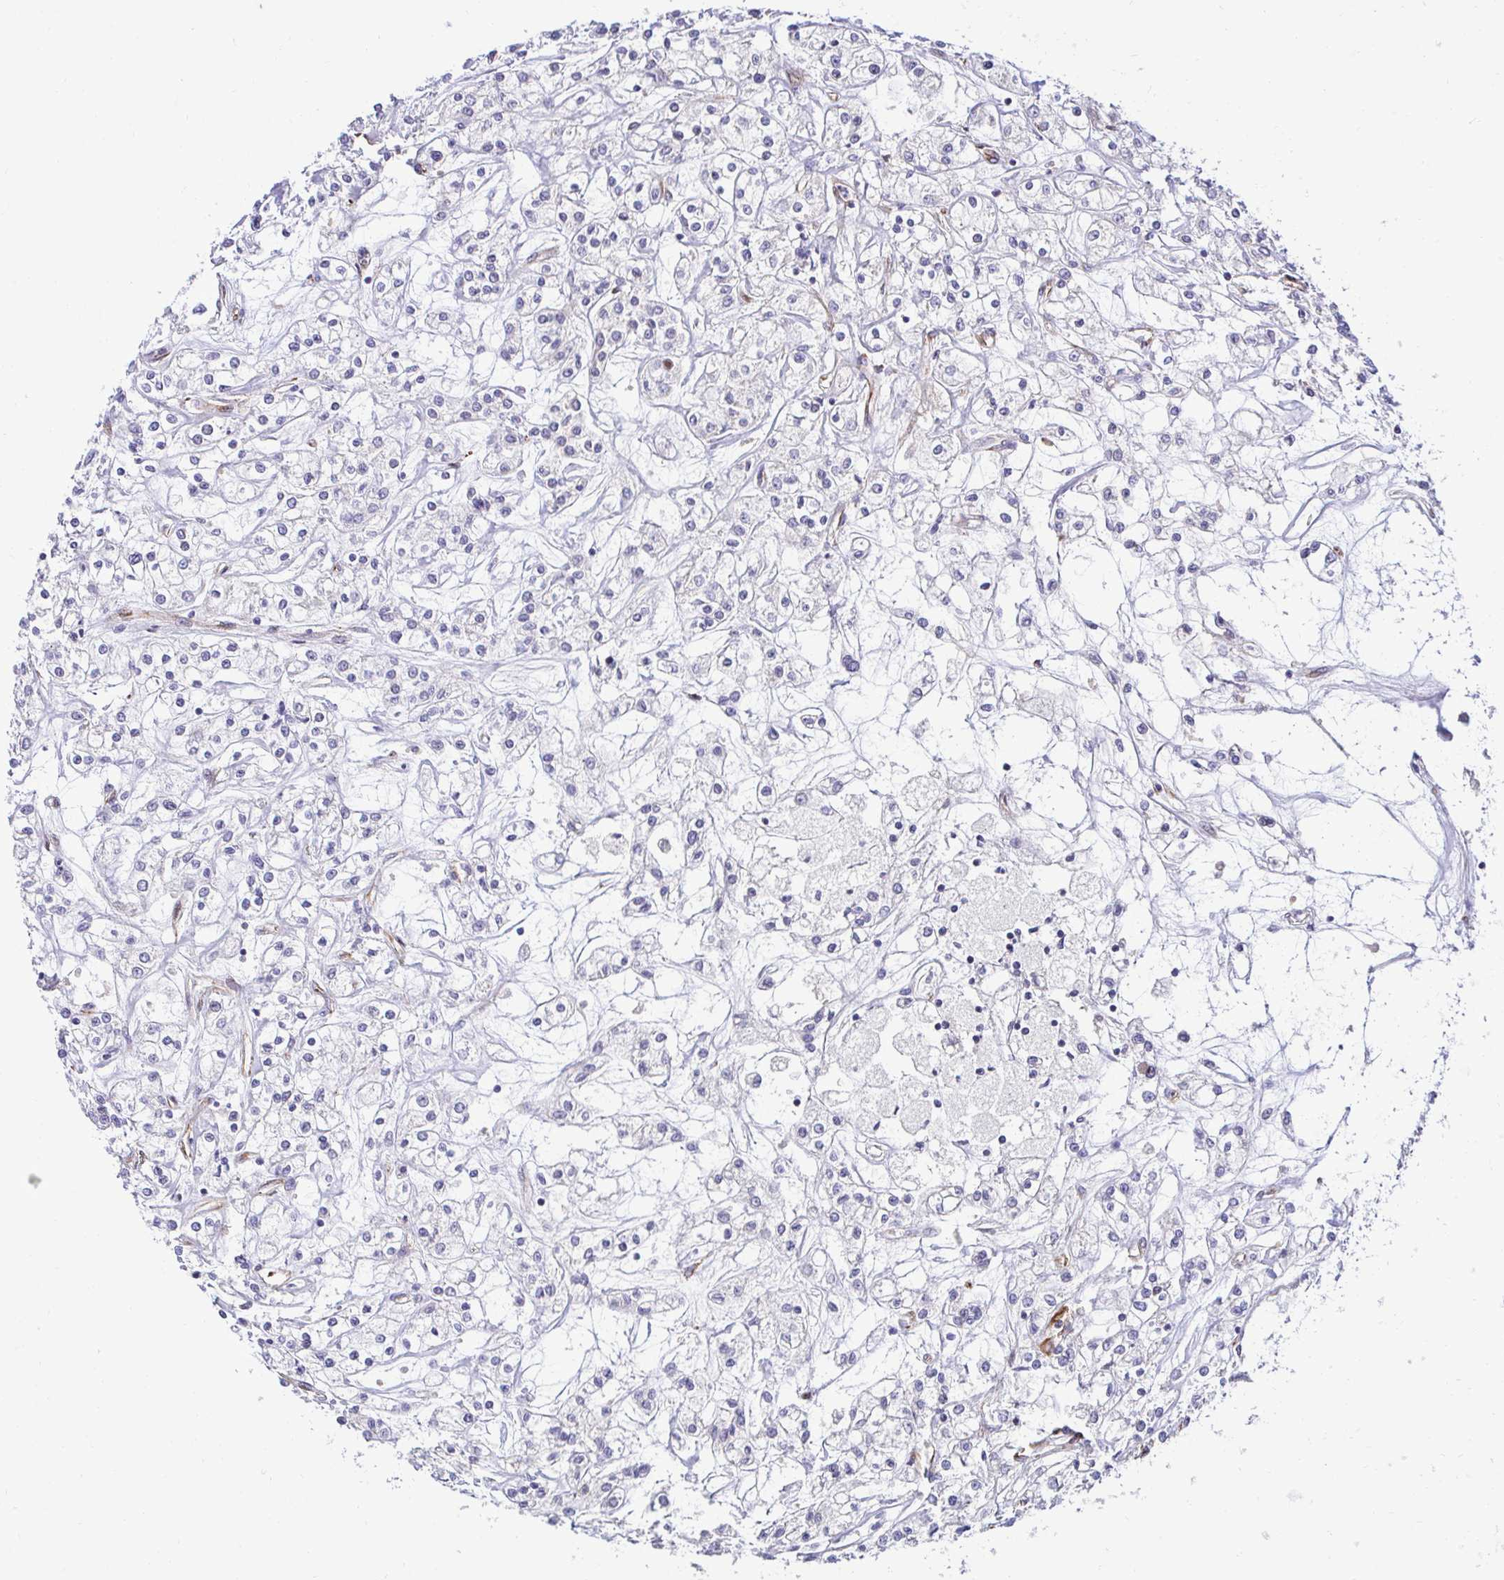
{"staining": {"intensity": "negative", "quantity": "none", "location": "none"}, "tissue": "renal cancer", "cell_type": "Tumor cells", "image_type": "cancer", "snomed": [{"axis": "morphology", "description": "Adenocarcinoma, NOS"}, {"axis": "topography", "description": "Kidney"}], "caption": "Immunohistochemistry (IHC) histopathology image of human adenocarcinoma (renal) stained for a protein (brown), which exhibits no staining in tumor cells.", "gene": "HPS1", "patient": {"sex": "female", "age": 59}}